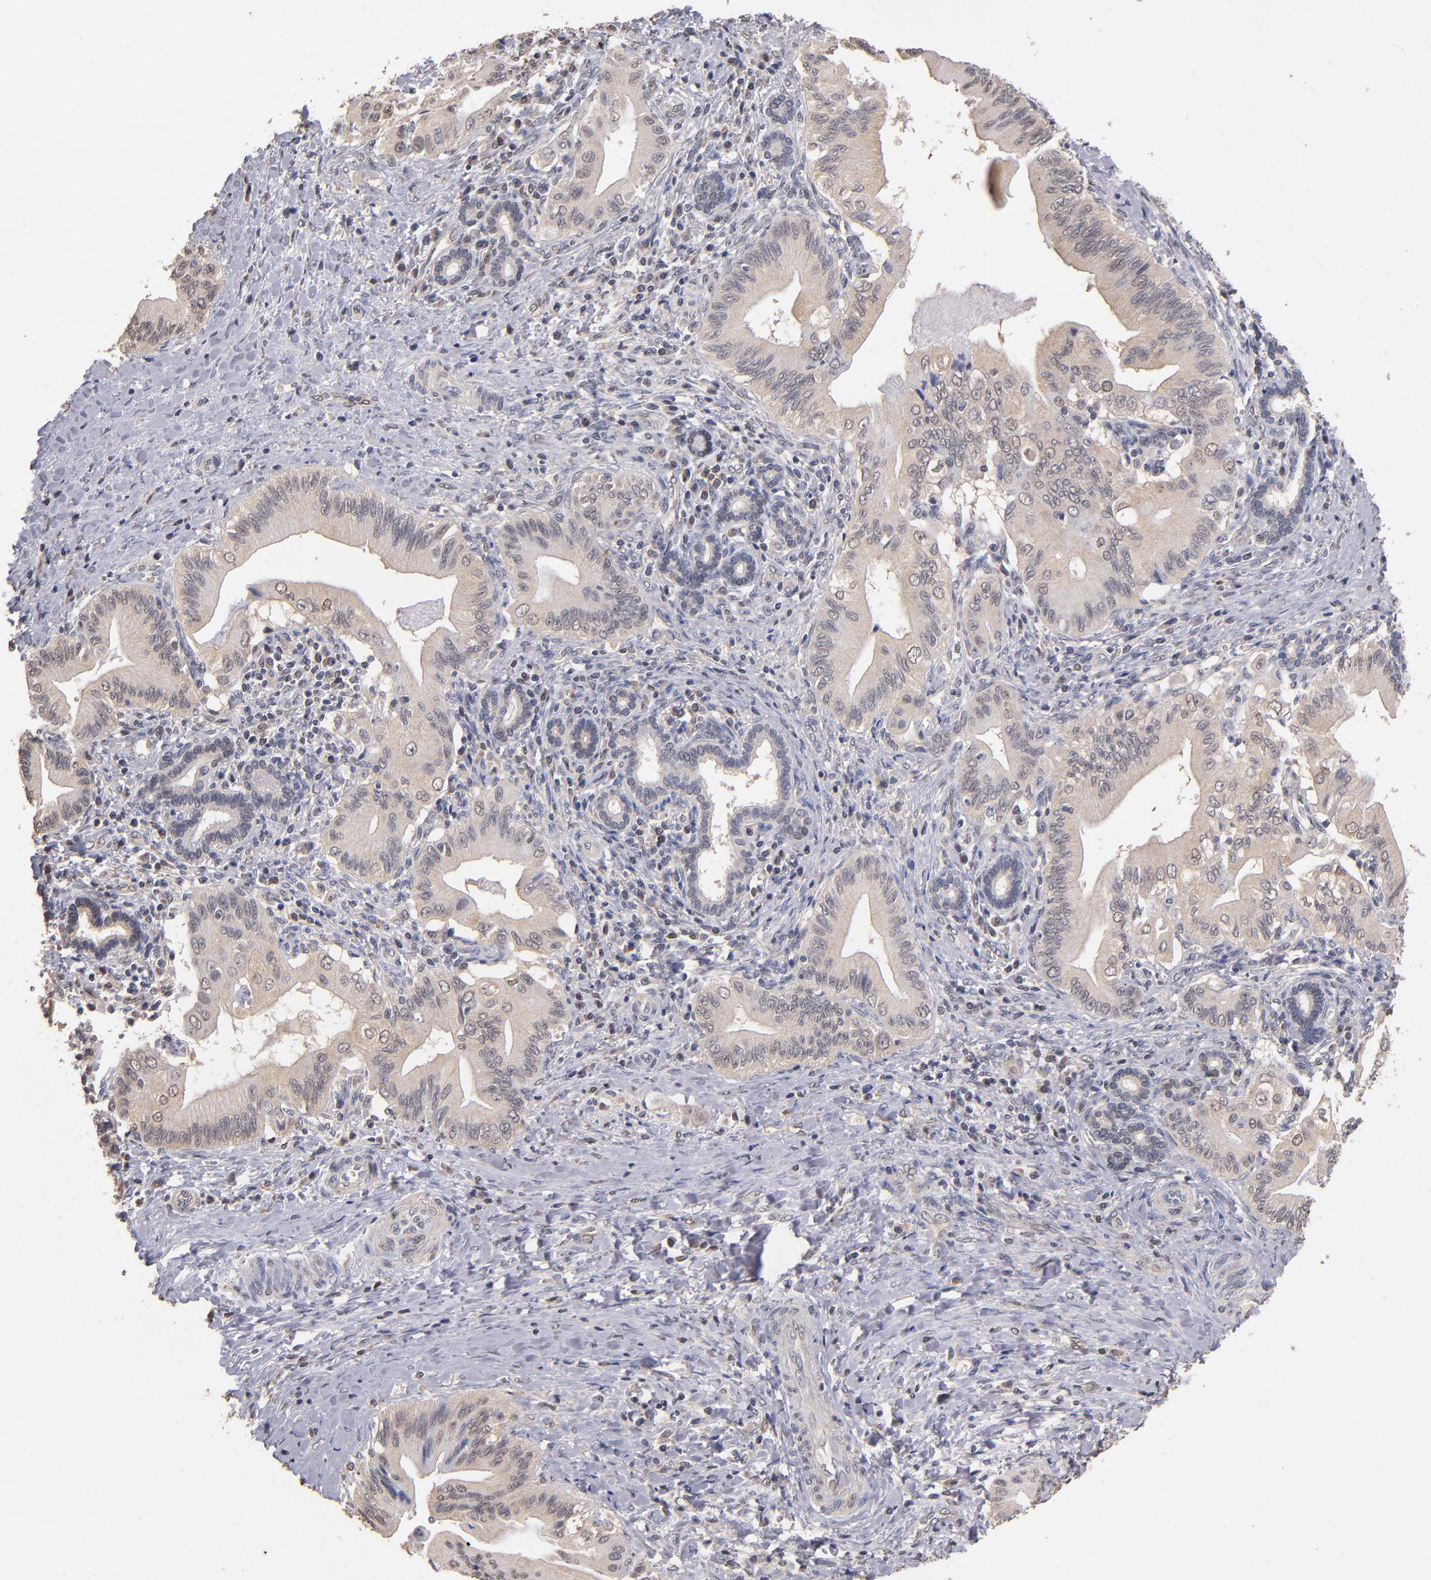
{"staining": {"intensity": "weak", "quantity": "25%-75%", "location": "cytoplasmic/membranous"}, "tissue": "liver cancer", "cell_type": "Tumor cells", "image_type": "cancer", "snomed": [{"axis": "morphology", "description": "Cholangiocarcinoma"}, {"axis": "topography", "description": "Liver"}], "caption": "Immunohistochemistry (IHC) photomicrograph of liver cancer (cholangiocarcinoma) stained for a protein (brown), which reveals low levels of weak cytoplasmic/membranous staining in approximately 25%-75% of tumor cells.", "gene": "PSMD10", "patient": {"sex": "male", "age": 58}}